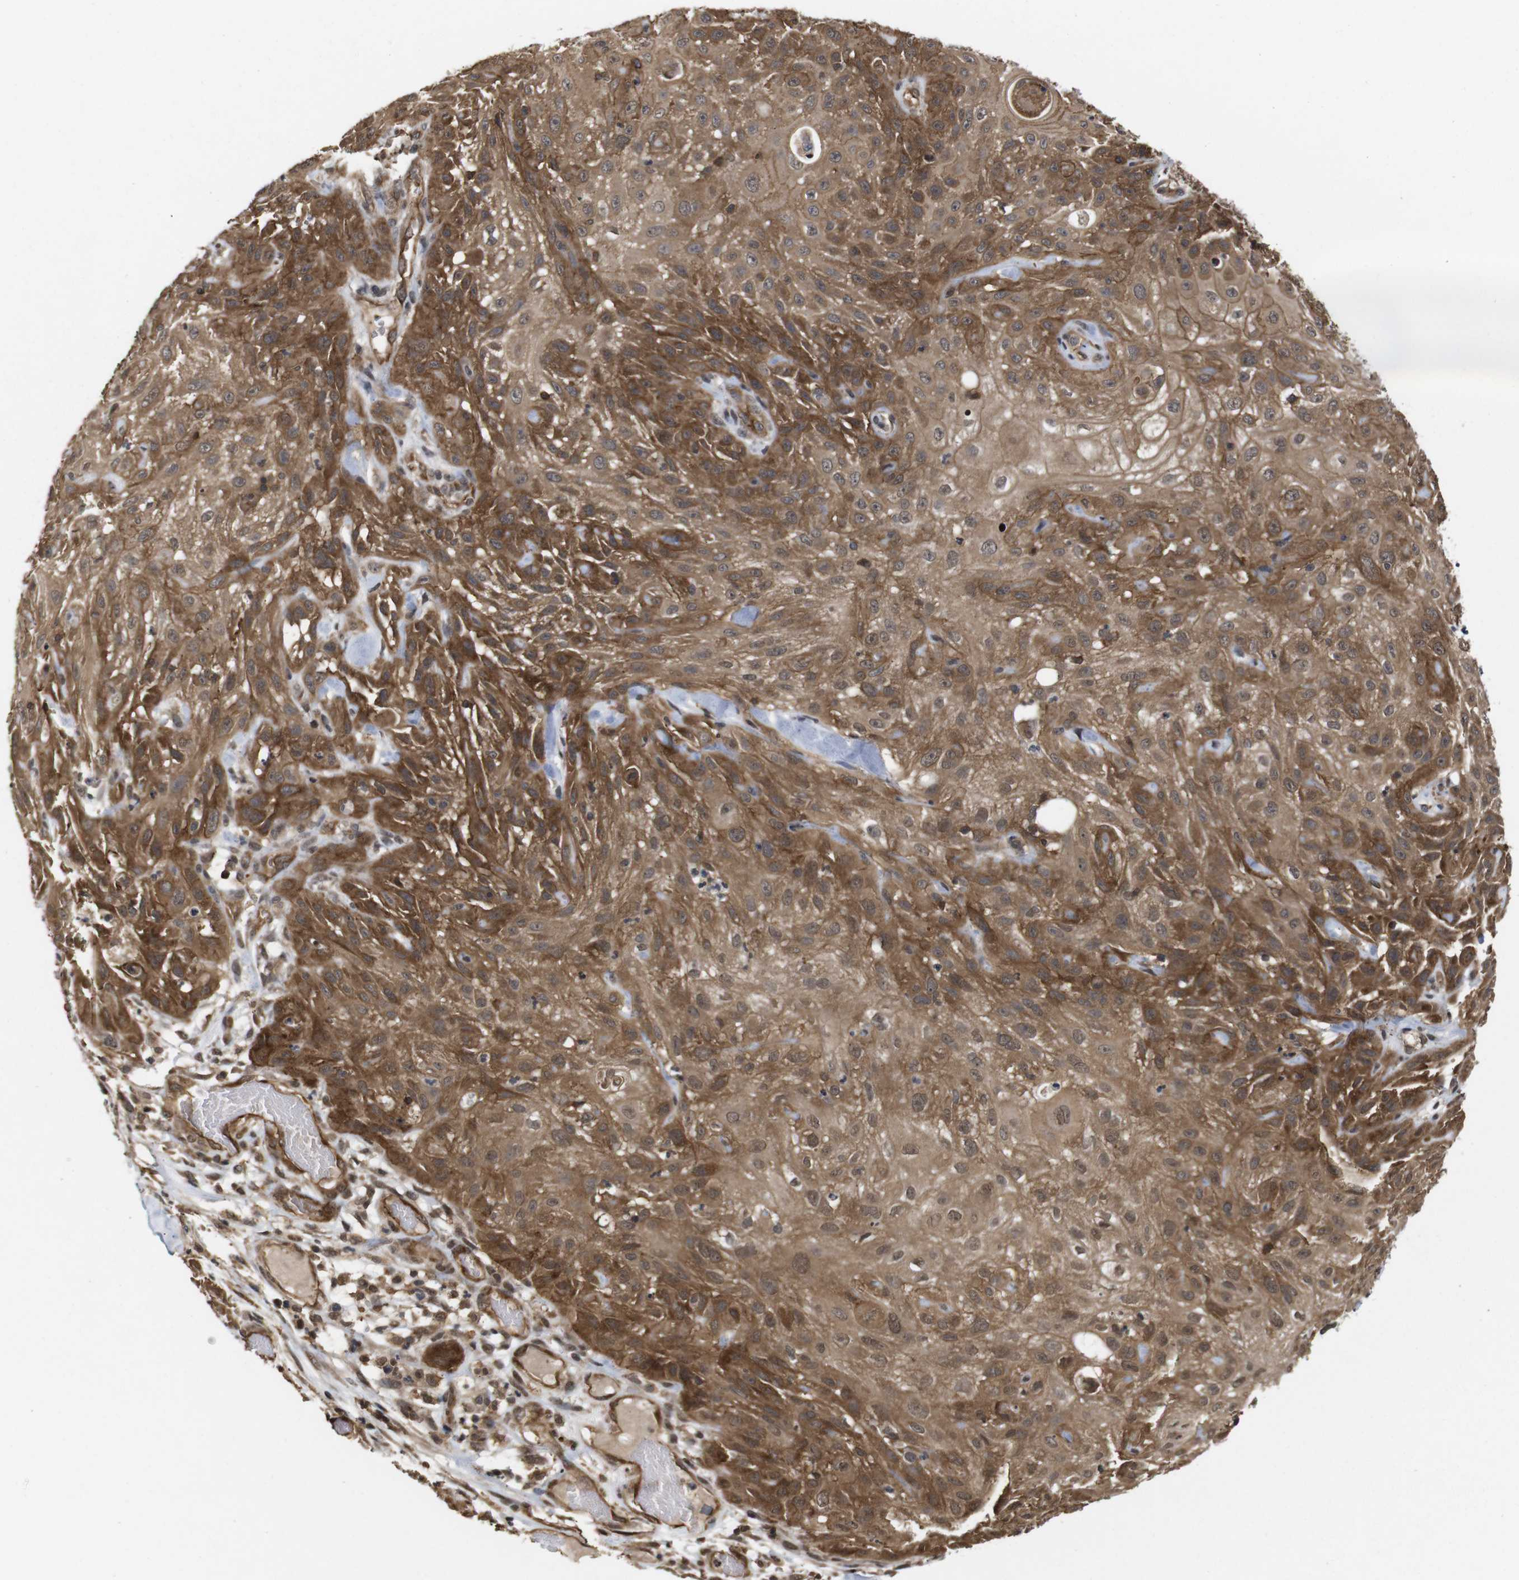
{"staining": {"intensity": "moderate", "quantity": ">75%", "location": "cytoplasmic/membranous"}, "tissue": "skin cancer", "cell_type": "Tumor cells", "image_type": "cancer", "snomed": [{"axis": "morphology", "description": "Squamous cell carcinoma, NOS"}, {"axis": "topography", "description": "Skin"}], "caption": "Immunohistochemical staining of human skin cancer (squamous cell carcinoma) reveals medium levels of moderate cytoplasmic/membranous staining in approximately >75% of tumor cells. Using DAB (3,3'-diaminobenzidine) (brown) and hematoxylin (blue) stains, captured at high magnification using brightfield microscopy.", "gene": "NANOS1", "patient": {"sex": "male", "age": 75}}